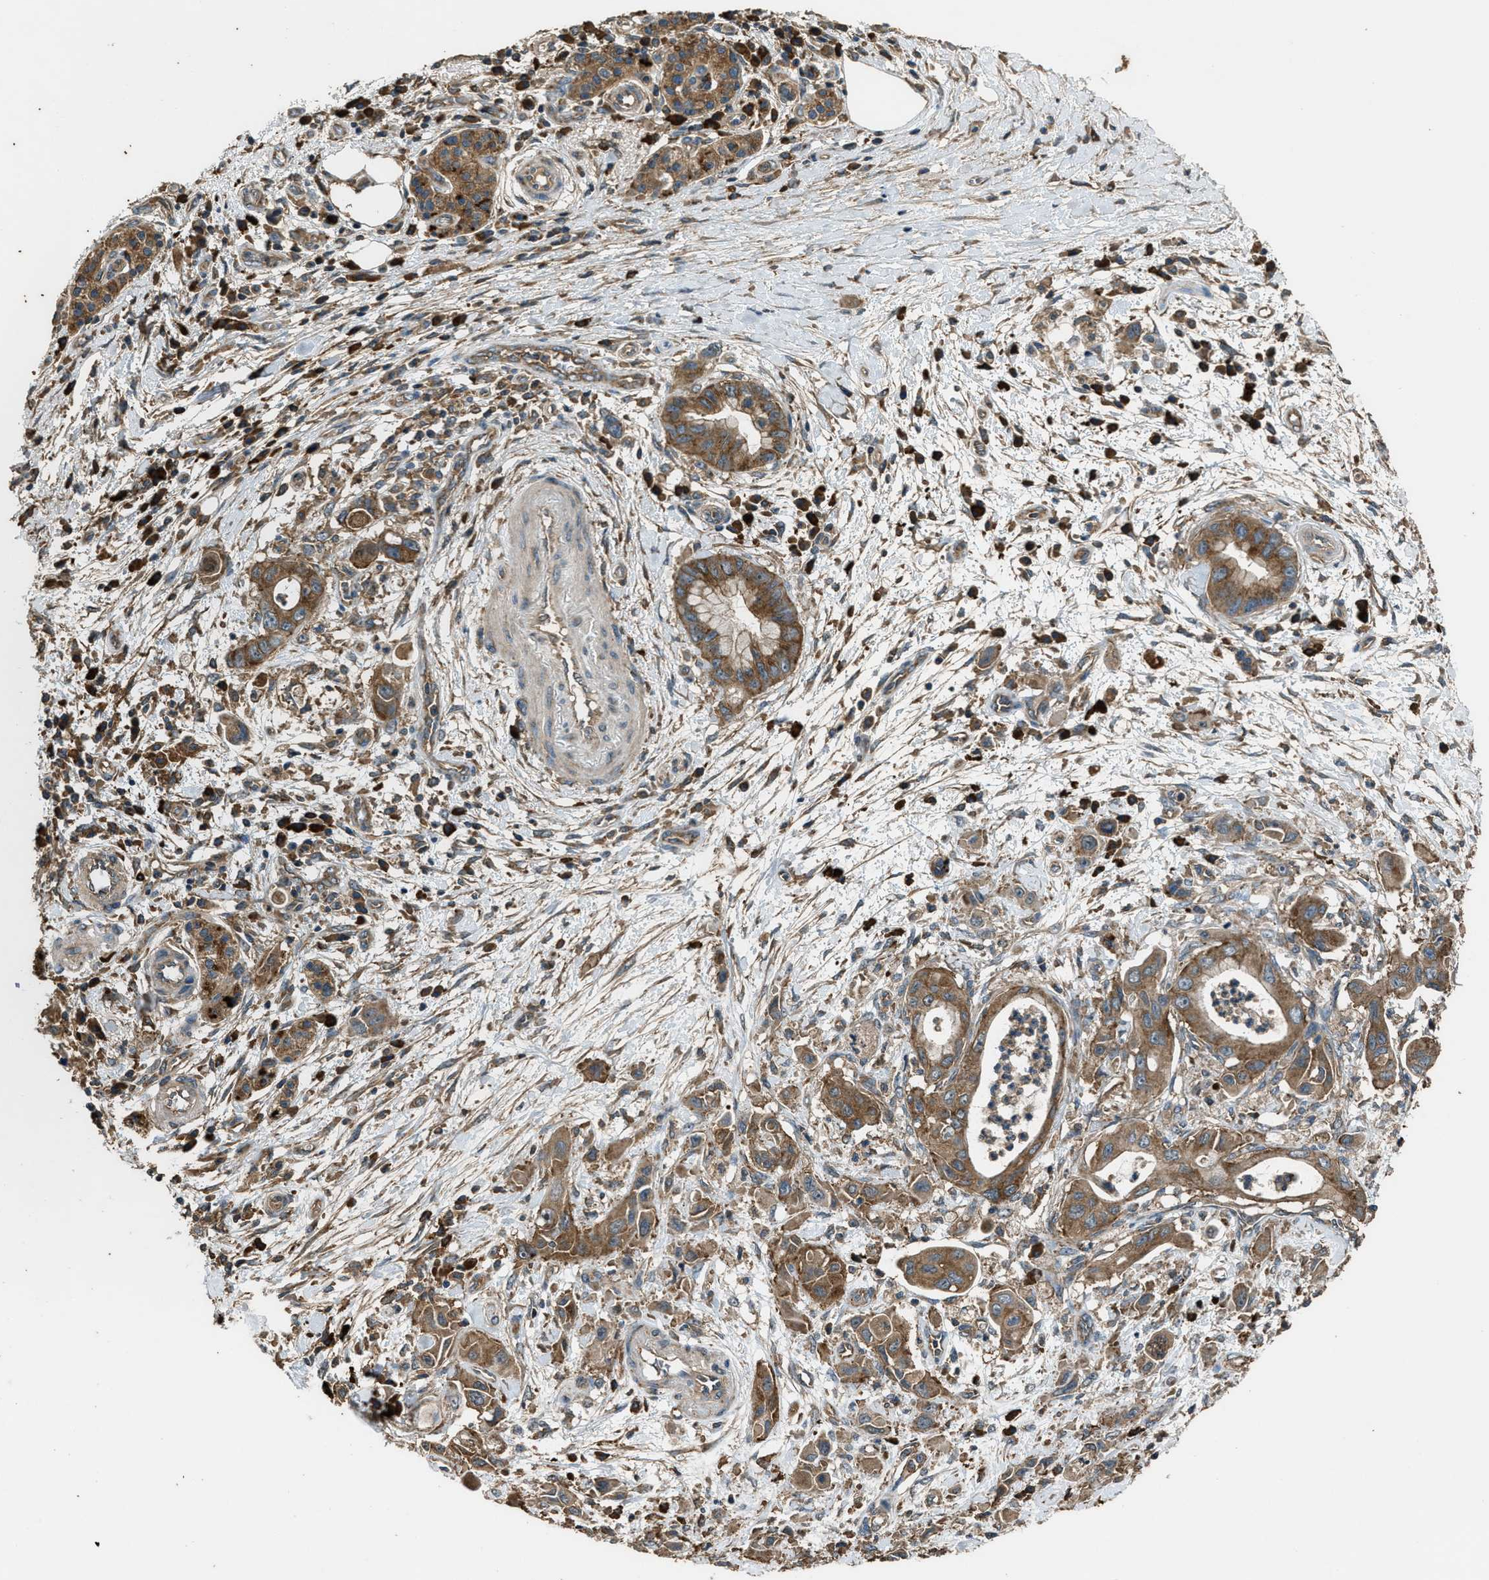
{"staining": {"intensity": "moderate", "quantity": ">75%", "location": "cytoplasmic/membranous"}, "tissue": "pancreatic cancer", "cell_type": "Tumor cells", "image_type": "cancer", "snomed": [{"axis": "morphology", "description": "Adenocarcinoma, NOS"}, {"axis": "topography", "description": "Pancreas"}], "caption": "Moderate cytoplasmic/membranous protein staining is identified in approximately >75% of tumor cells in pancreatic cancer. Ihc stains the protein of interest in brown and the nuclei are stained blue.", "gene": "MAP3K8", "patient": {"sex": "female", "age": 73}}